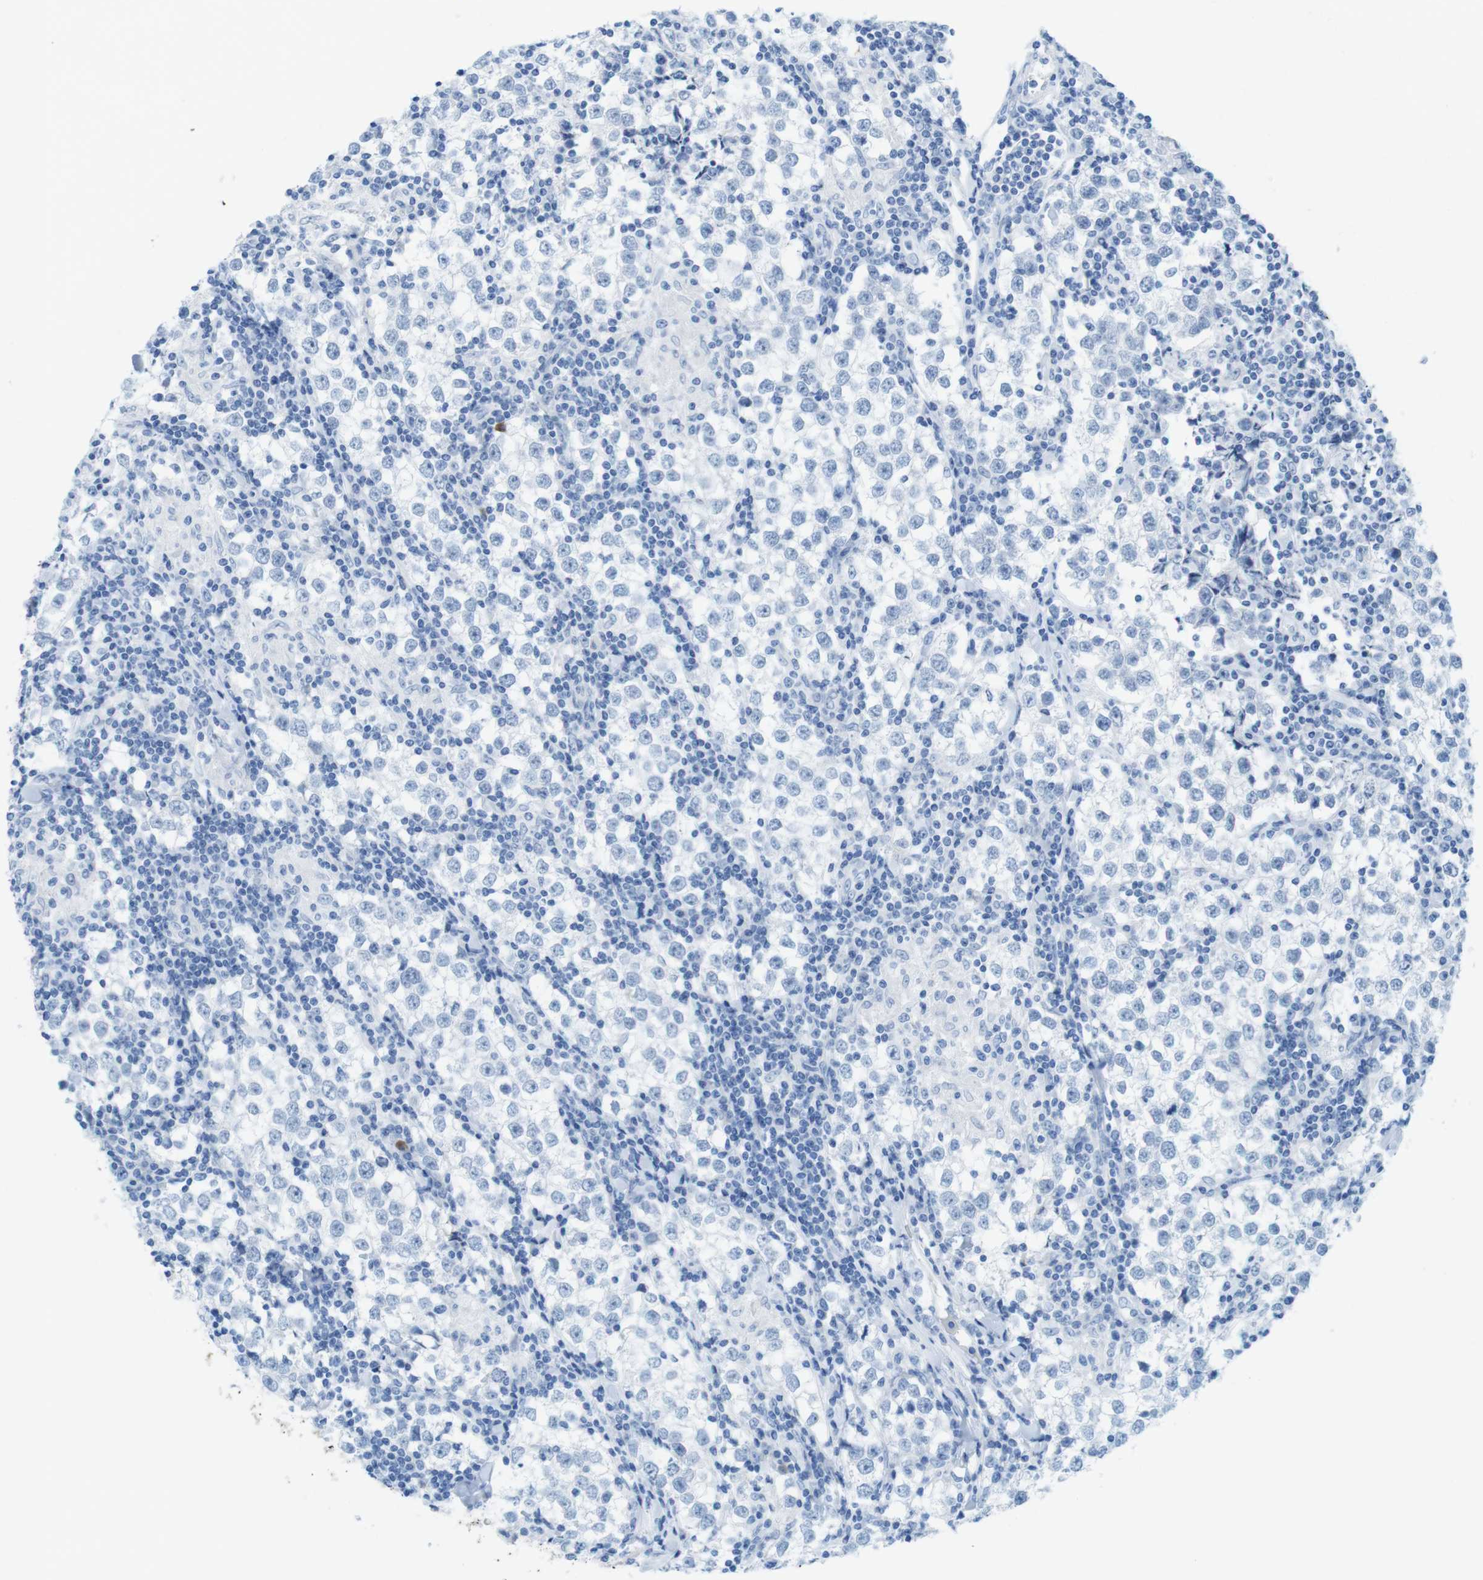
{"staining": {"intensity": "negative", "quantity": "none", "location": "none"}, "tissue": "testis cancer", "cell_type": "Tumor cells", "image_type": "cancer", "snomed": [{"axis": "morphology", "description": "Seminoma, NOS"}, {"axis": "morphology", "description": "Carcinoma, Embryonal, NOS"}, {"axis": "topography", "description": "Testis"}], "caption": "This is an immunohistochemistry micrograph of testis cancer. There is no staining in tumor cells.", "gene": "GAP43", "patient": {"sex": "male", "age": 36}}